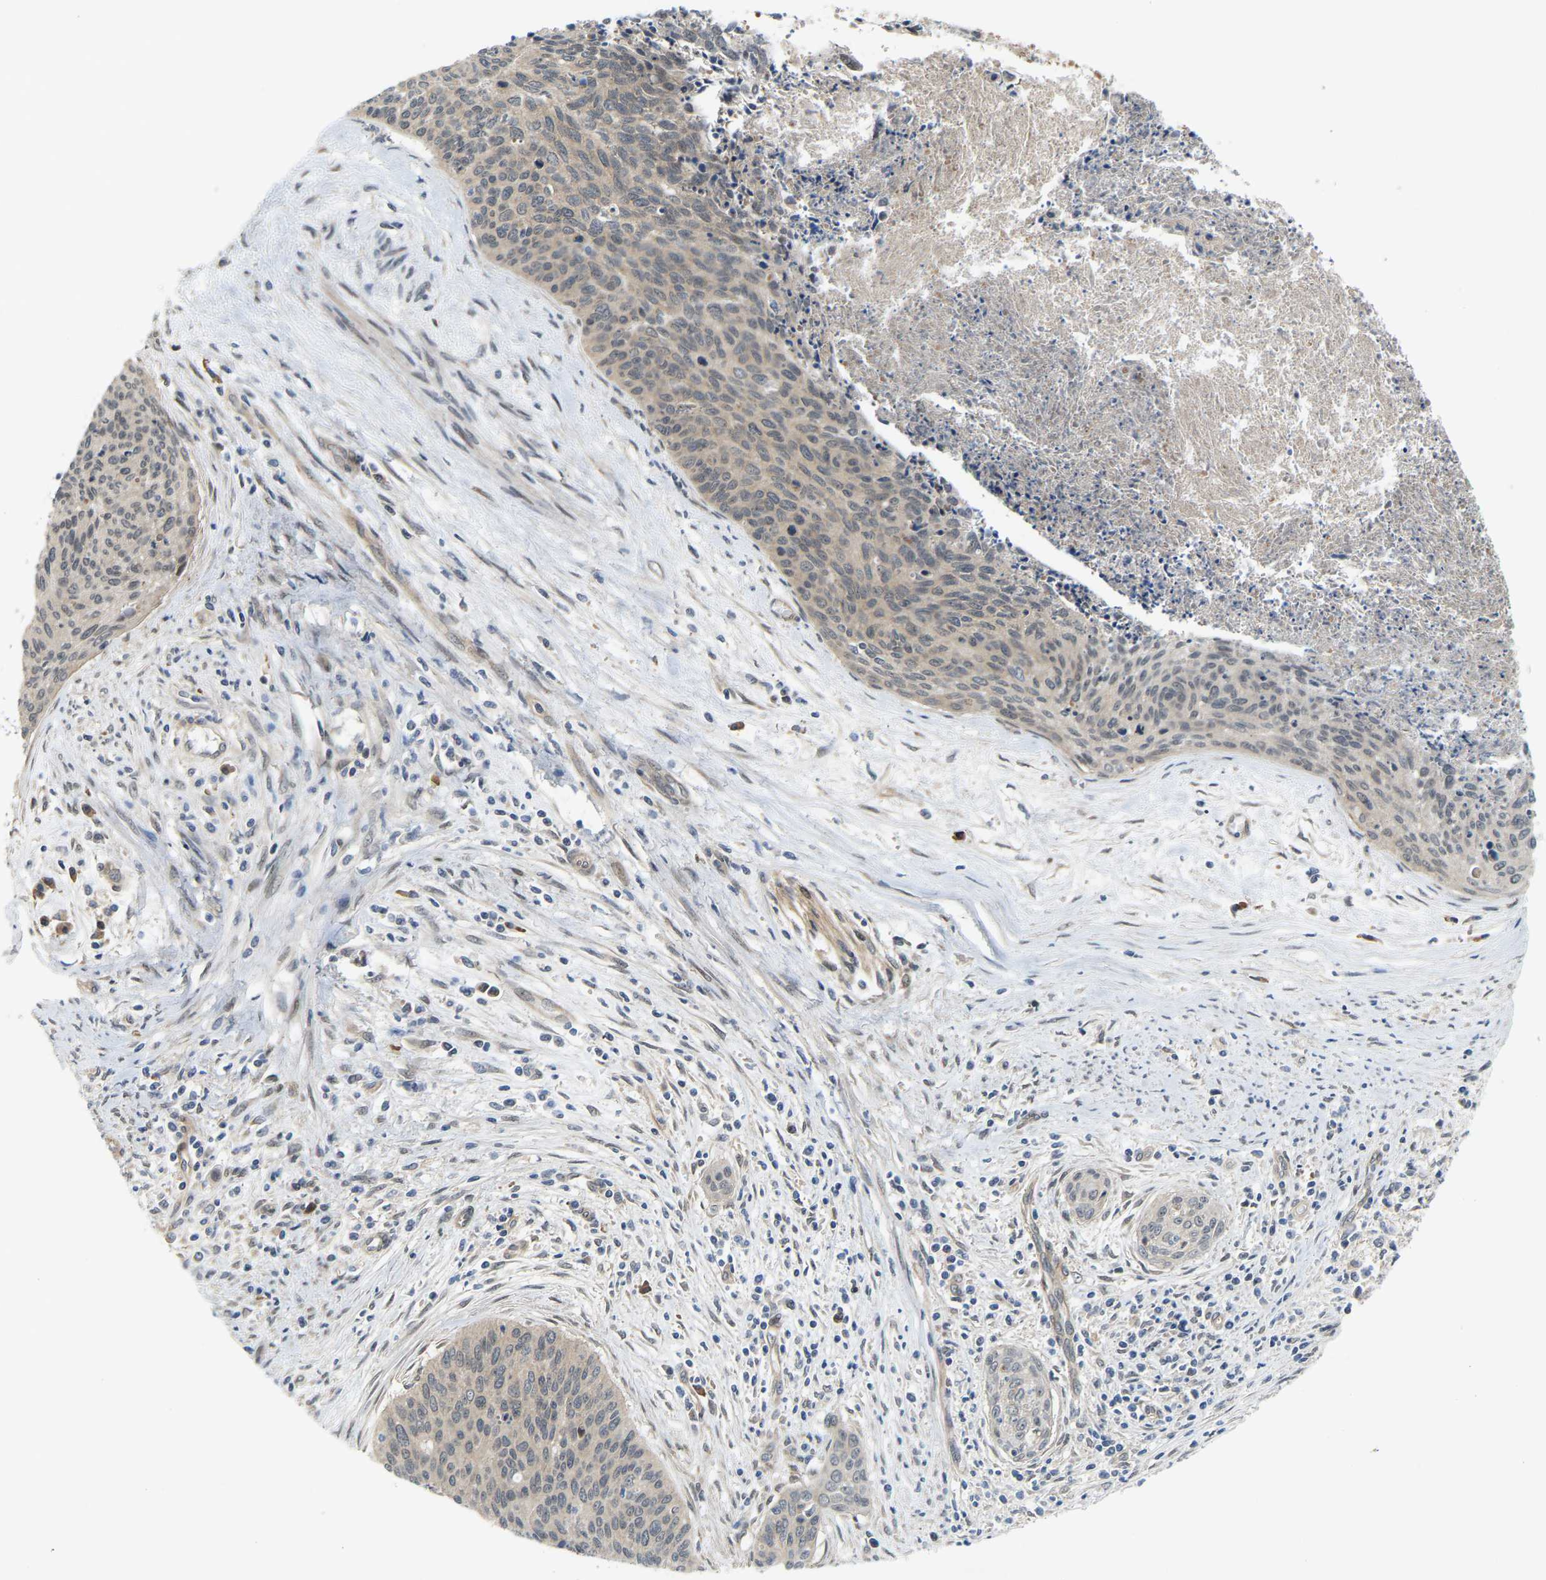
{"staining": {"intensity": "weak", "quantity": ">75%", "location": "cytoplasmic/membranous"}, "tissue": "cervical cancer", "cell_type": "Tumor cells", "image_type": "cancer", "snomed": [{"axis": "morphology", "description": "Squamous cell carcinoma, NOS"}, {"axis": "topography", "description": "Cervix"}], "caption": "There is low levels of weak cytoplasmic/membranous staining in tumor cells of cervical squamous cell carcinoma, as demonstrated by immunohistochemical staining (brown color).", "gene": "CROT", "patient": {"sex": "female", "age": 55}}